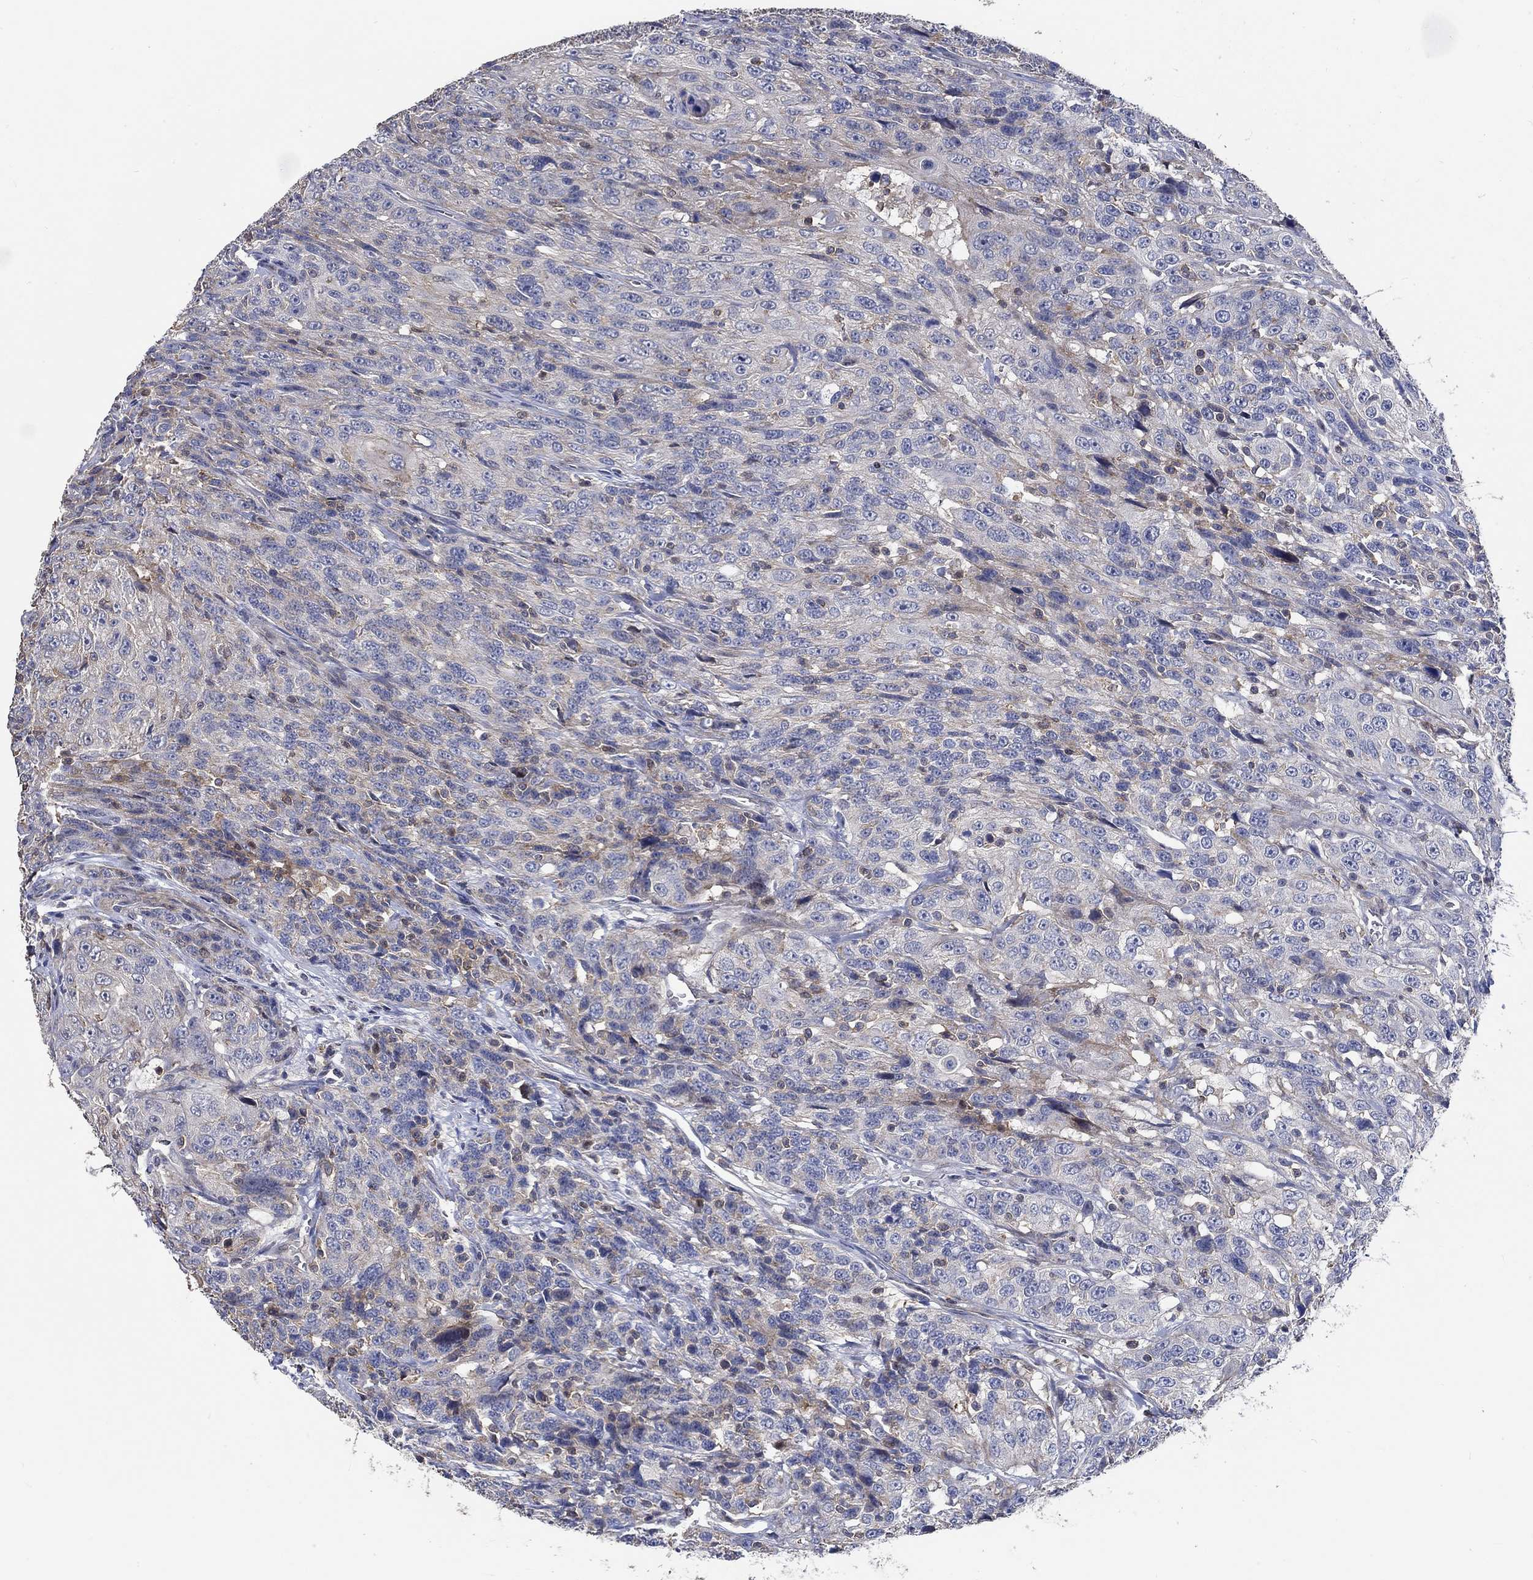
{"staining": {"intensity": "weak", "quantity": "<25%", "location": "cytoplasmic/membranous"}, "tissue": "urothelial cancer", "cell_type": "Tumor cells", "image_type": "cancer", "snomed": [{"axis": "morphology", "description": "Urothelial carcinoma, NOS"}, {"axis": "morphology", "description": "Urothelial carcinoma, High grade"}, {"axis": "topography", "description": "Urinary bladder"}], "caption": "DAB (3,3'-diaminobenzidine) immunohistochemical staining of transitional cell carcinoma exhibits no significant expression in tumor cells.", "gene": "TNFAIP8L3", "patient": {"sex": "female", "age": 73}}